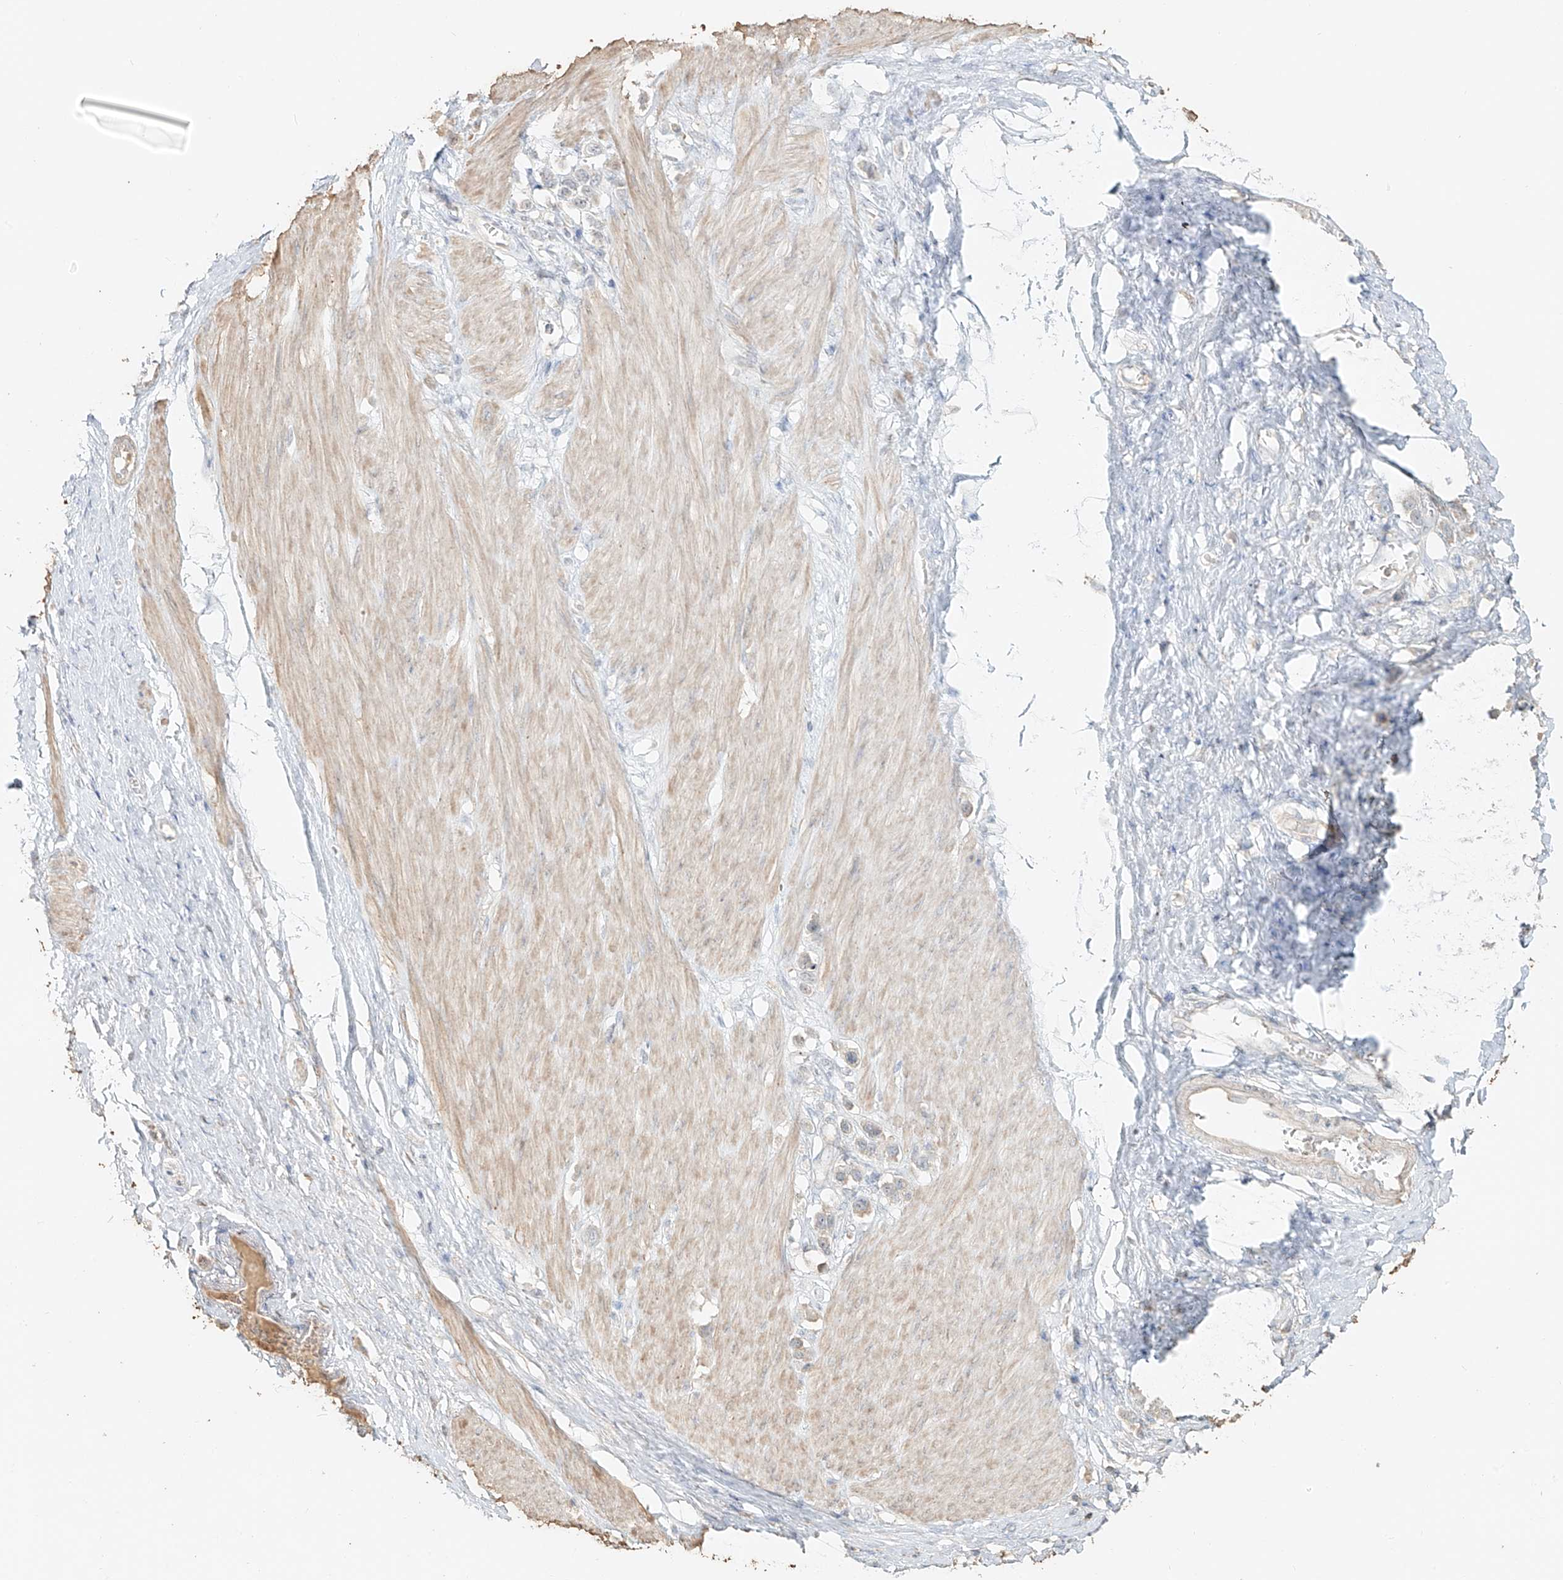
{"staining": {"intensity": "negative", "quantity": "none", "location": "none"}, "tissue": "stomach cancer", "cell_type": "Tumor cells", "image_type": "cancer", "snomed": [{"axis": "morphology", "description": "Adenocarcinoma, NOS"}, {"axis": "topography", "description": "Stomach"}], "caption": "High magnification brightfield microscopy of adenocarcinoma (stomach) stained with DAB (3,3'-diaminobenzidine) (brown) and counterstained with hematoxylin (blue): tumor cells show no significant staining.", "gene": "NPHS1", "patient": {"sex": "female", "age": 65}}